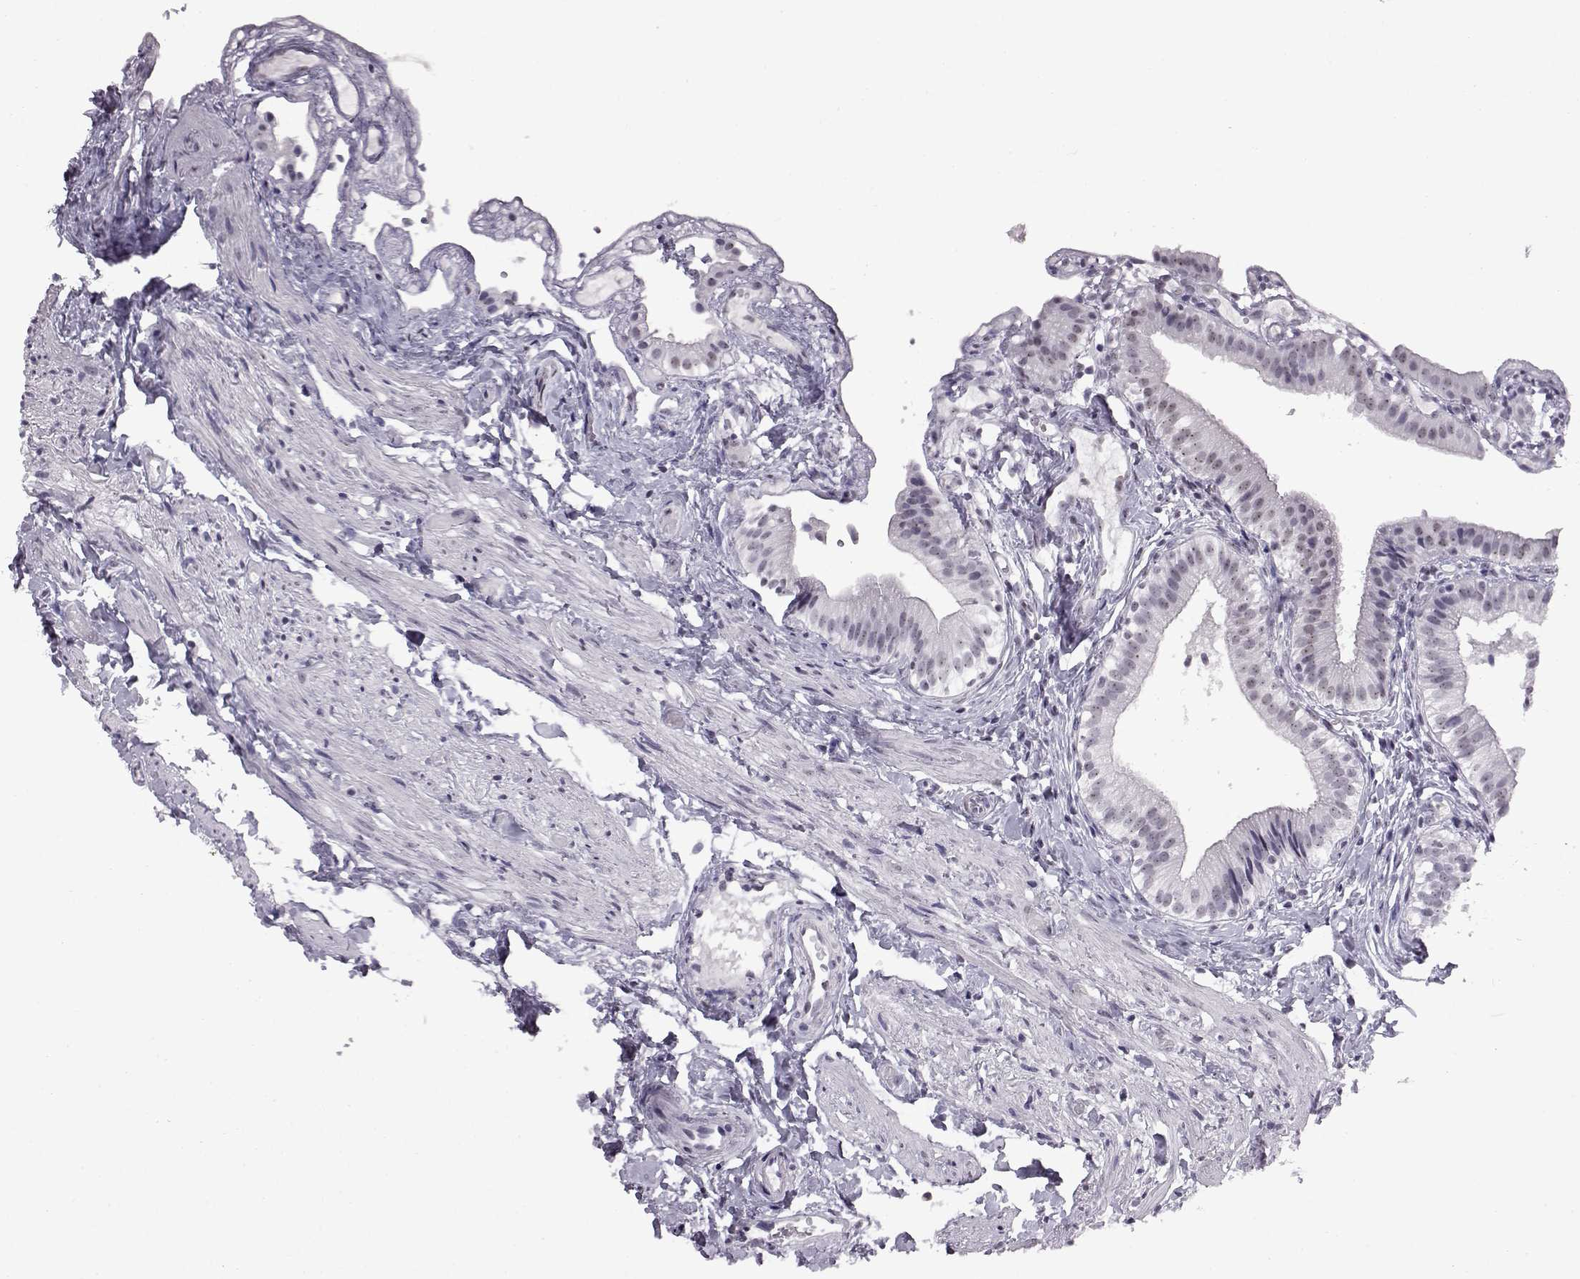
{"staining": {"intensity": "negative", "quantity": "none", "location": "none"}, "tissue": "gallbladder", "cell_type": "Glandular cells", "image_type": "normal", "snomed": [{"axis": "morphology", "description": "Normal tissue, NOS"}, {"axis": "topography", "description": "Gallbladder"}], "caption": "Immunohistochemistry histopathology image of benign human gallbladder stained for a protein (brown), which exhibits no positivity in glandular cells.", "gene": "ADGRG2", "patient": {"sex": "female", "age": 47}}